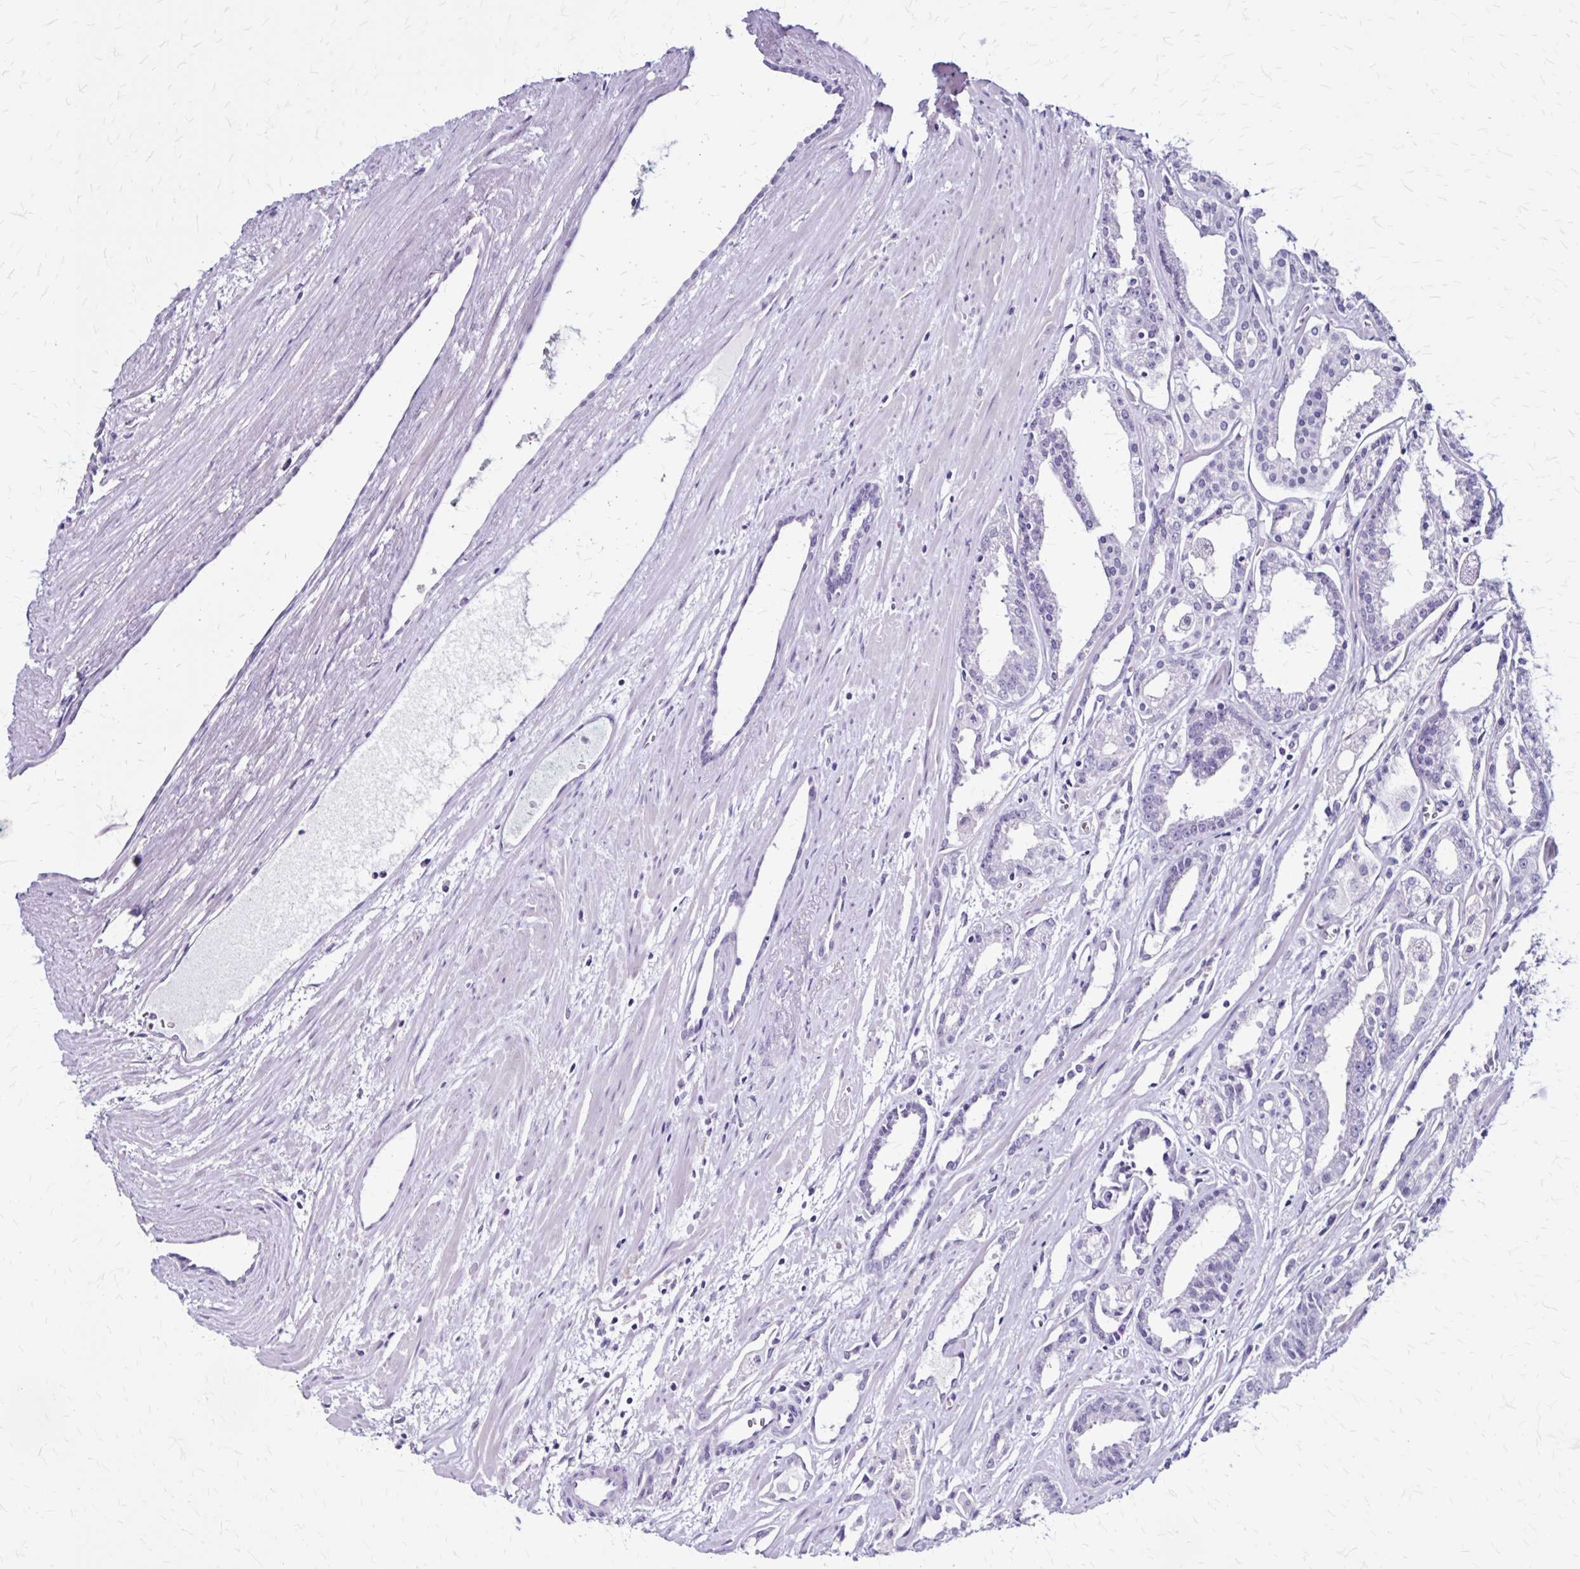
{"staining": {"intensity": "negative", "quantity": "none", "location": "none"}, "tissue": "prostate cancer", "cell_type": "Tumor cells", "image_type": "cancer", "snomed": [{"axis": "morphology", "description": "Adenocarcinoma, High grade"}, {"axis": "topography", "description": "Prostate"}], "caption": "Protein analysis of prostate cancer (high-grade adenocarcinoma) reveals no significant positivity in tumor cells. (Immunohistochemistry (ihc), brightfield microscopy, high magnification).", "gene": "PLXNA4", "patient": {"sex": "male", "age": 68}}